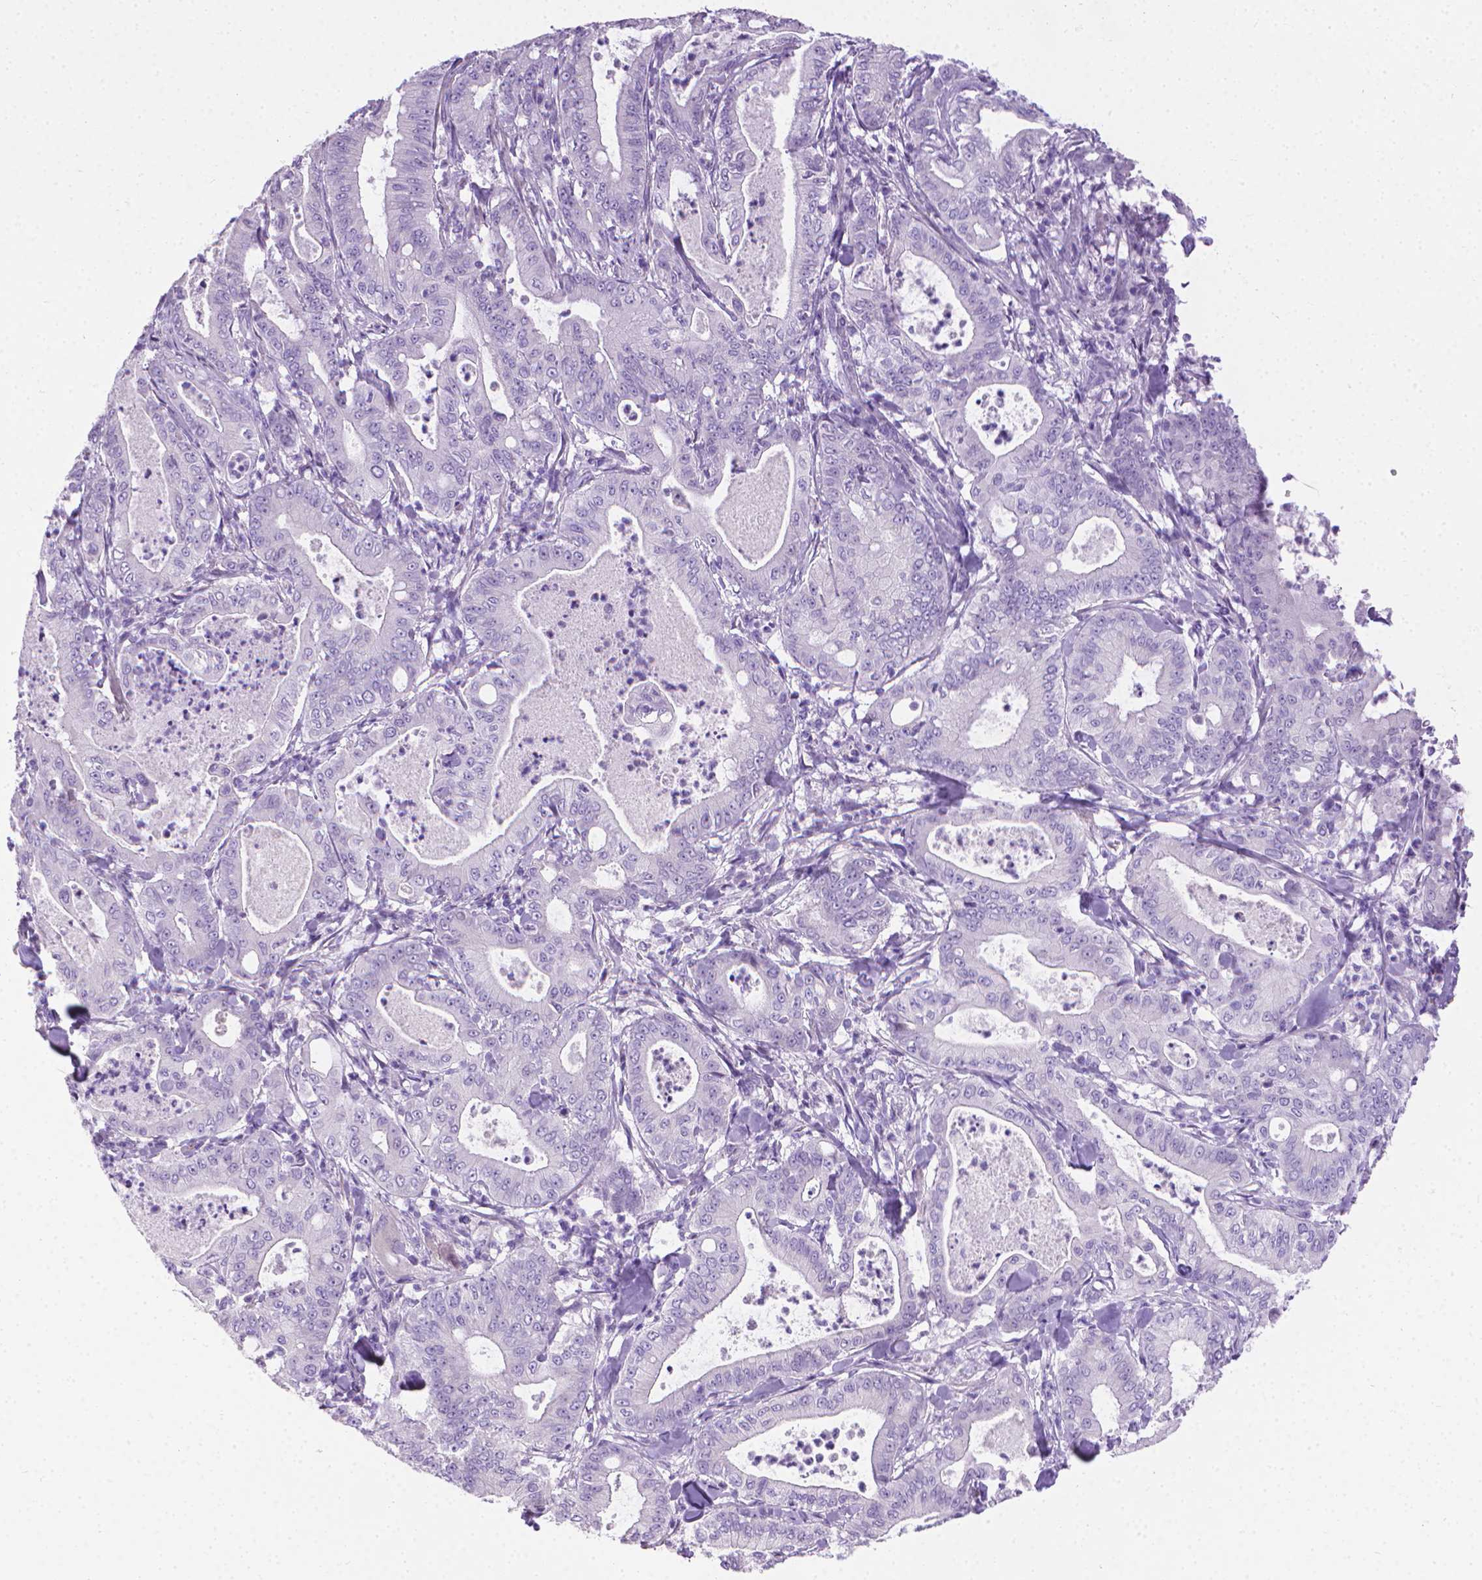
{"staining": {"intensity": "negative", "quantity": "none", "location": "none"}, "tissue": "pancreatic cancer", "cell_type": "Tumor cells", "image_type": "cancer", "snomed": [{"axis": "morphology", "description": "Adenocarcinoma, NOS"}, {"axis": "topography", "description": "Pancreas"}], "caption": "Histopathology image shows no significant protein staining in tumor cells of pancreatic cancer (adenocarcinoma). Brightfield microscopy of immunohistochemistry (IHC) stained with DAB (brown) and hematoxylin (blue), captured at high magnification.", "gene": "PNMA2", "patient": {"sex": "male", "age": 71}}